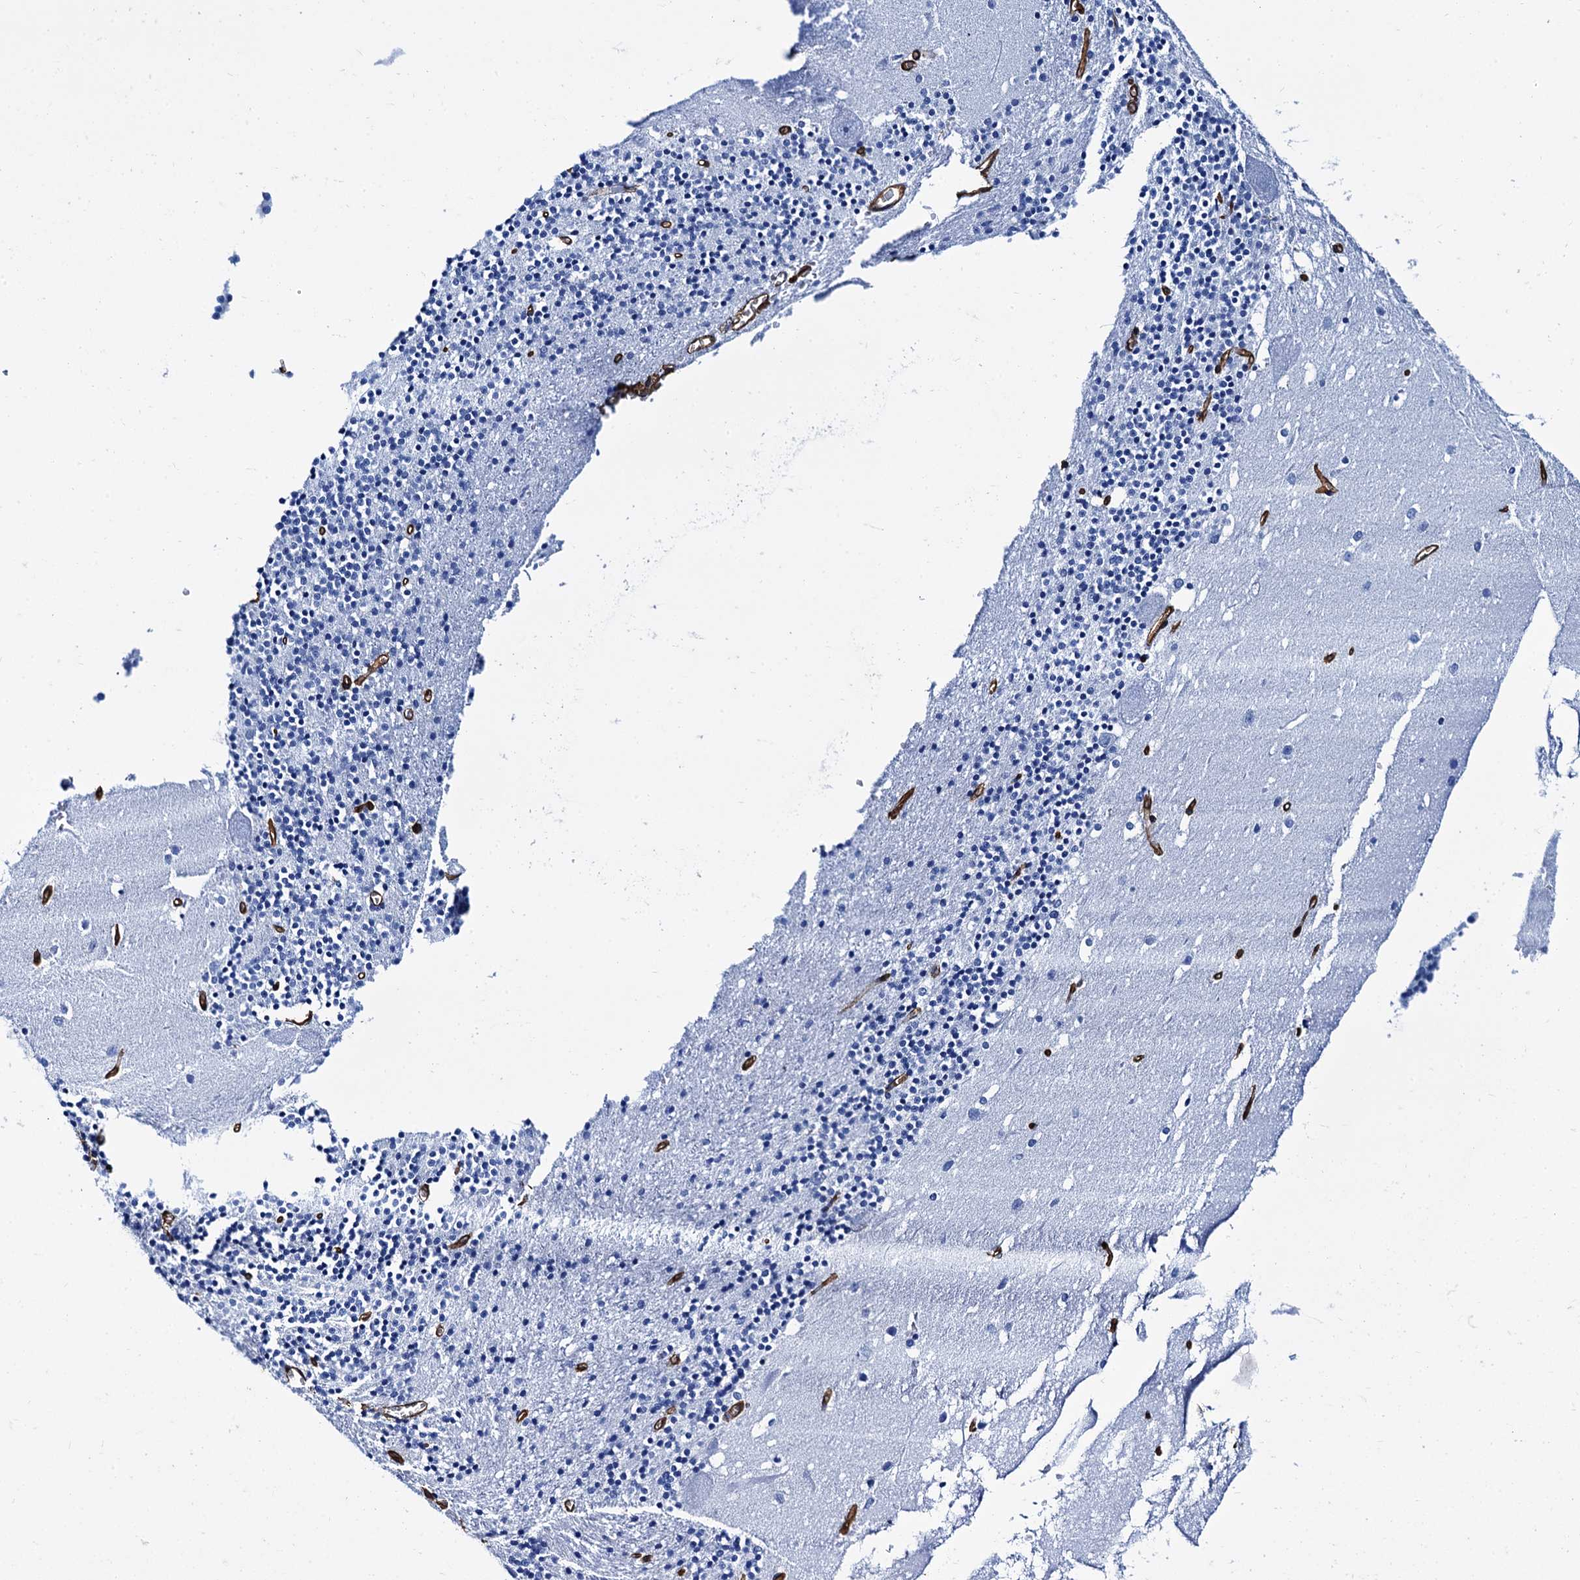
{"staining": {"intensity": "negative", "quantity": "none", "location": "none"}, "tissue": "cerebellum", "cell_type": "Cells in granular layer", "image_type": "normal", "snomed": [{"axis": "morphology", "description": "Normal tissue, NOS"}, {"axis": "topography", "description": "Cerebellum"}], "caption": "Histopathology image shows no significant protein staining in cells in granular layer of benign cerebellum. (Immunohistochemistry, brightfield microscopy, high magnification).", "gene": "CAVIN2", "patient": {"sex": "male", "age": 54}}